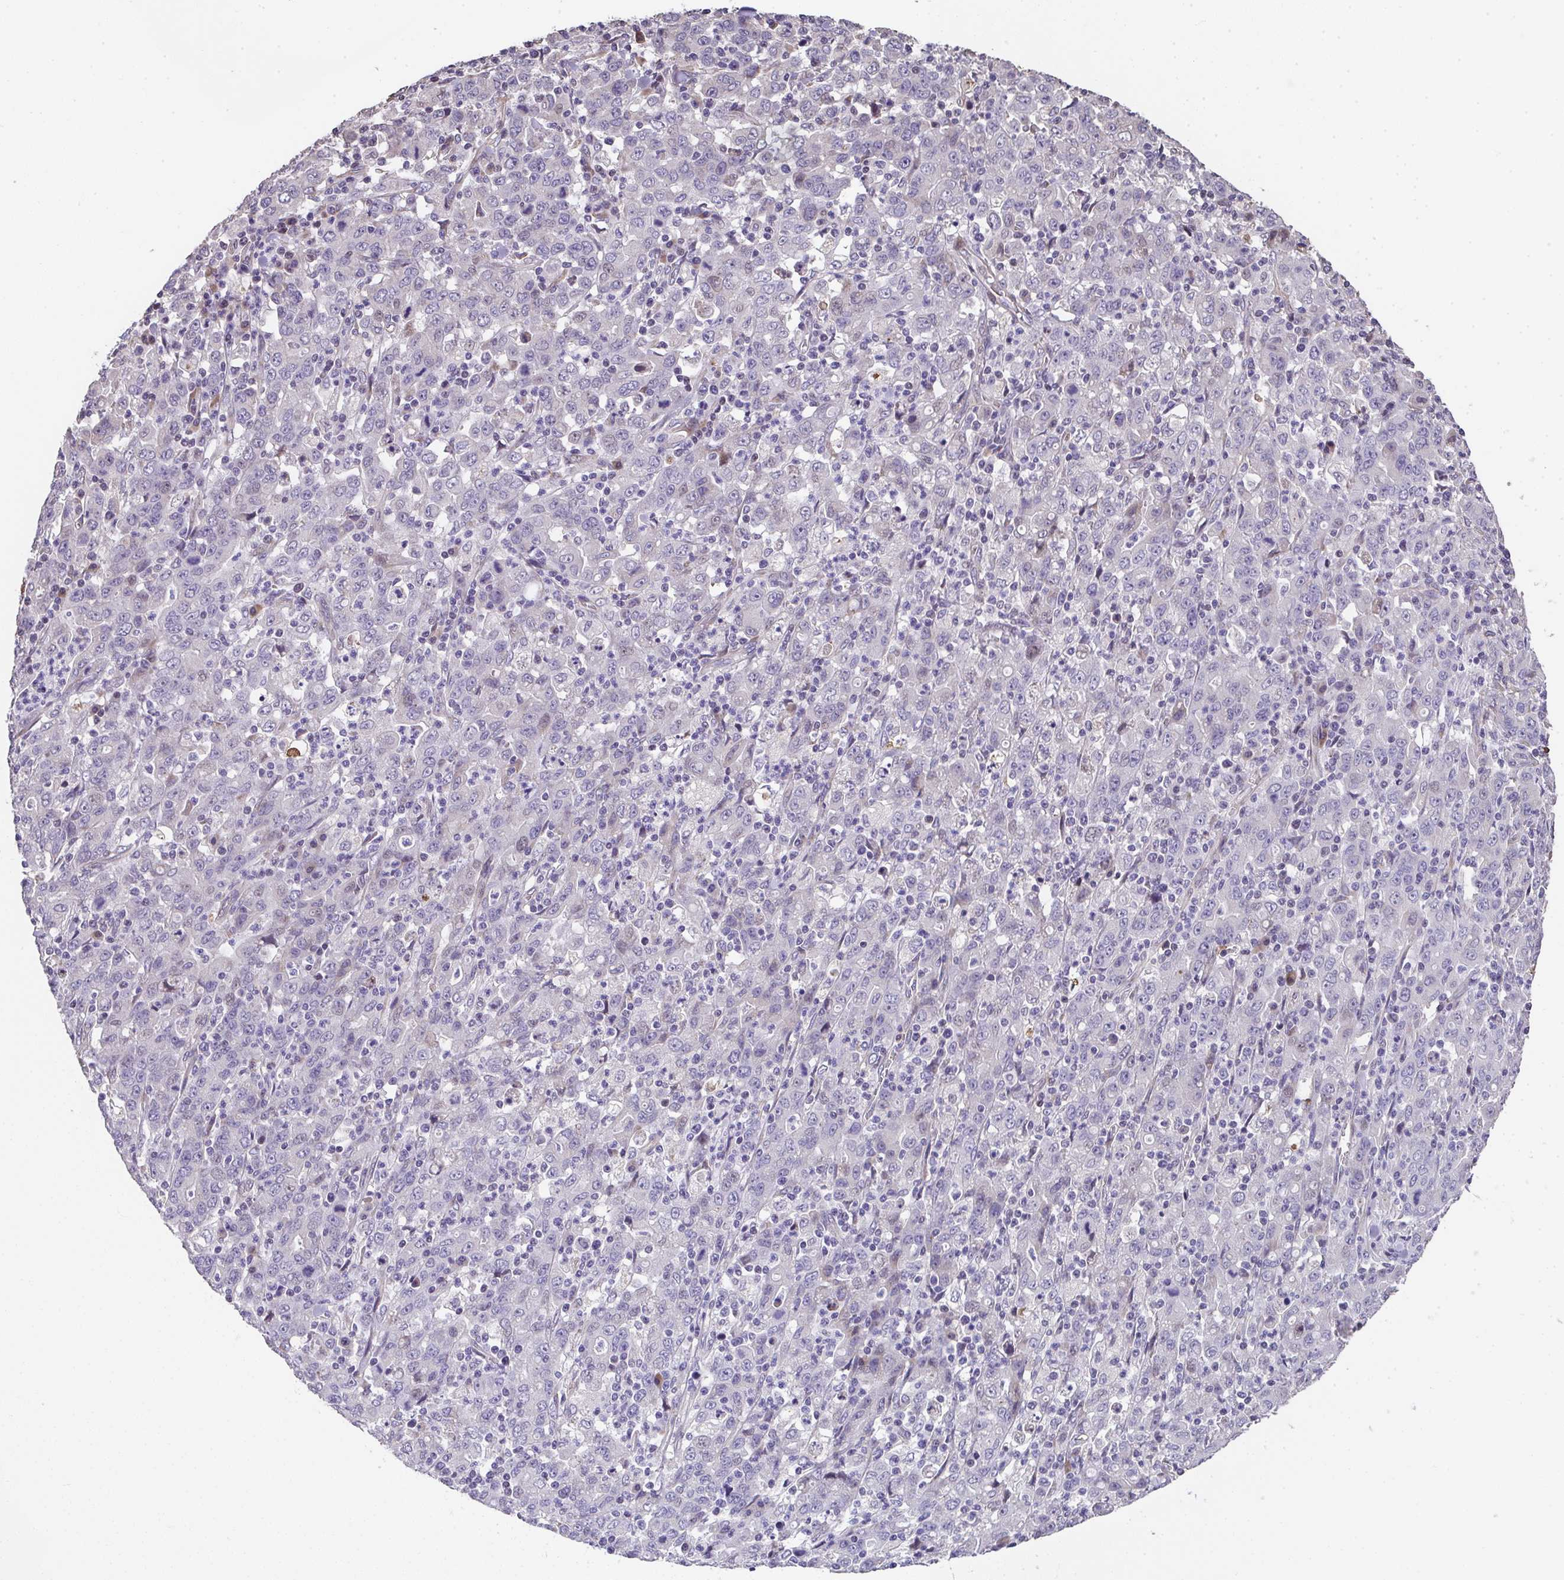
{"staining": {"intensity": "negative", "quantity": "none", "location": "none"}, "tissue": "stomach cancer", "cell_type": "Tumor cells", "image_type": "cancer", "snomed": [{"axis": "morphology", "description": "Adenocarcinoma, NOS"}, {"axis": "topography", "description": "Stomach, upper"}], "caption": "Tumor cells show no significant protein expression in stomach cancer (adenocarcinoma).", "gene": "RUNDC3B", "patient": {"sex": "male", "age": 69}}